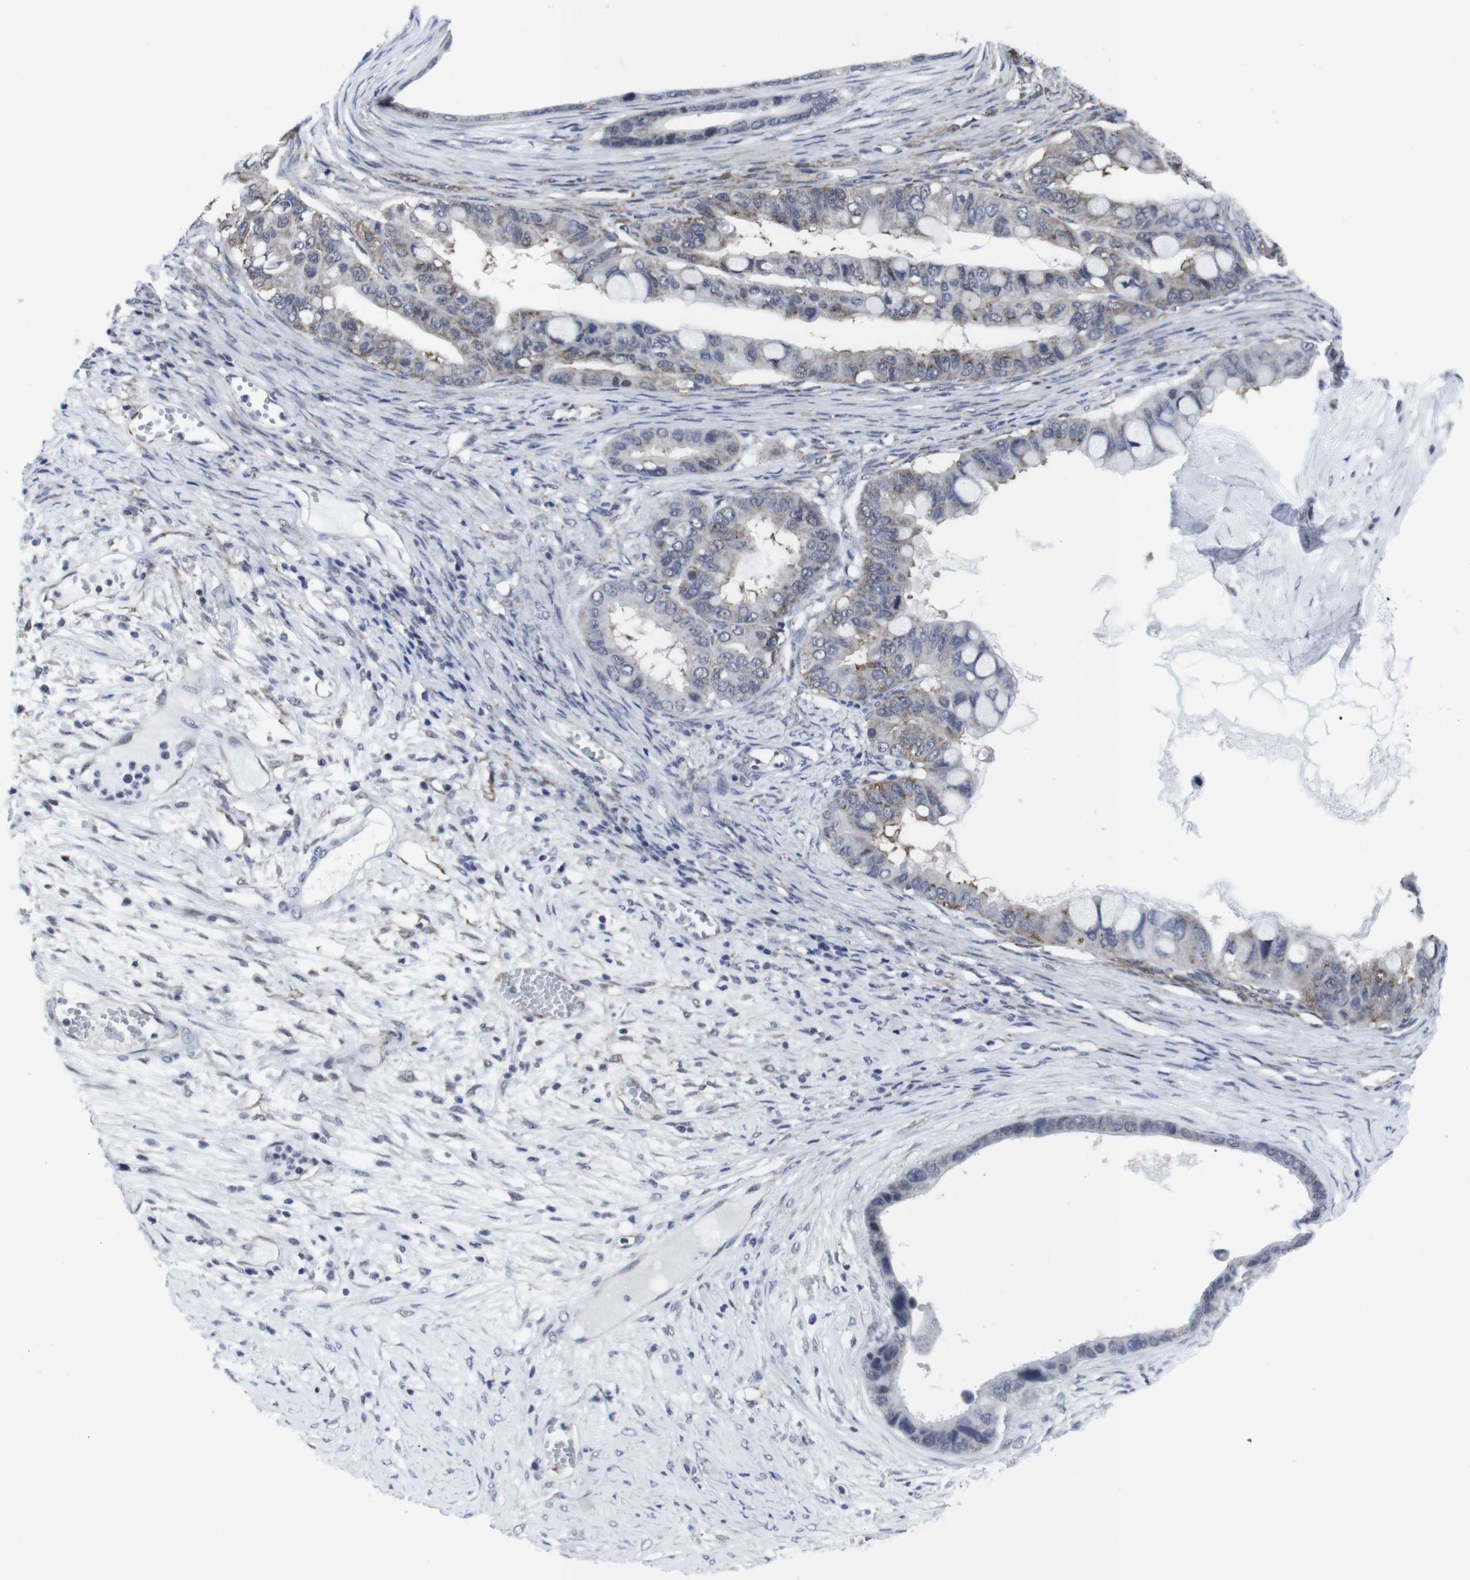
{"staining": {"intensity": "weak", "quantity": "<25%", "location": "cytoplasmic/membranous"}, "tissue": "ovarian cancer", "cell_type": "Tumor cells", "image_type": "cancer", "snomed": [{"axis": "morphology", "description": "Cystadenocarcinoma, mucinous, NOS"}, {"axis": "topography", "description": "Ovary"}], "caption": "The micrograph demonstrates no significant positivity in tumor cells of ovarian cancer (mucinous cystadenocarcinoma).", "gene": "GEMIN2", "patient": {"sex": "female", "age": 80}}